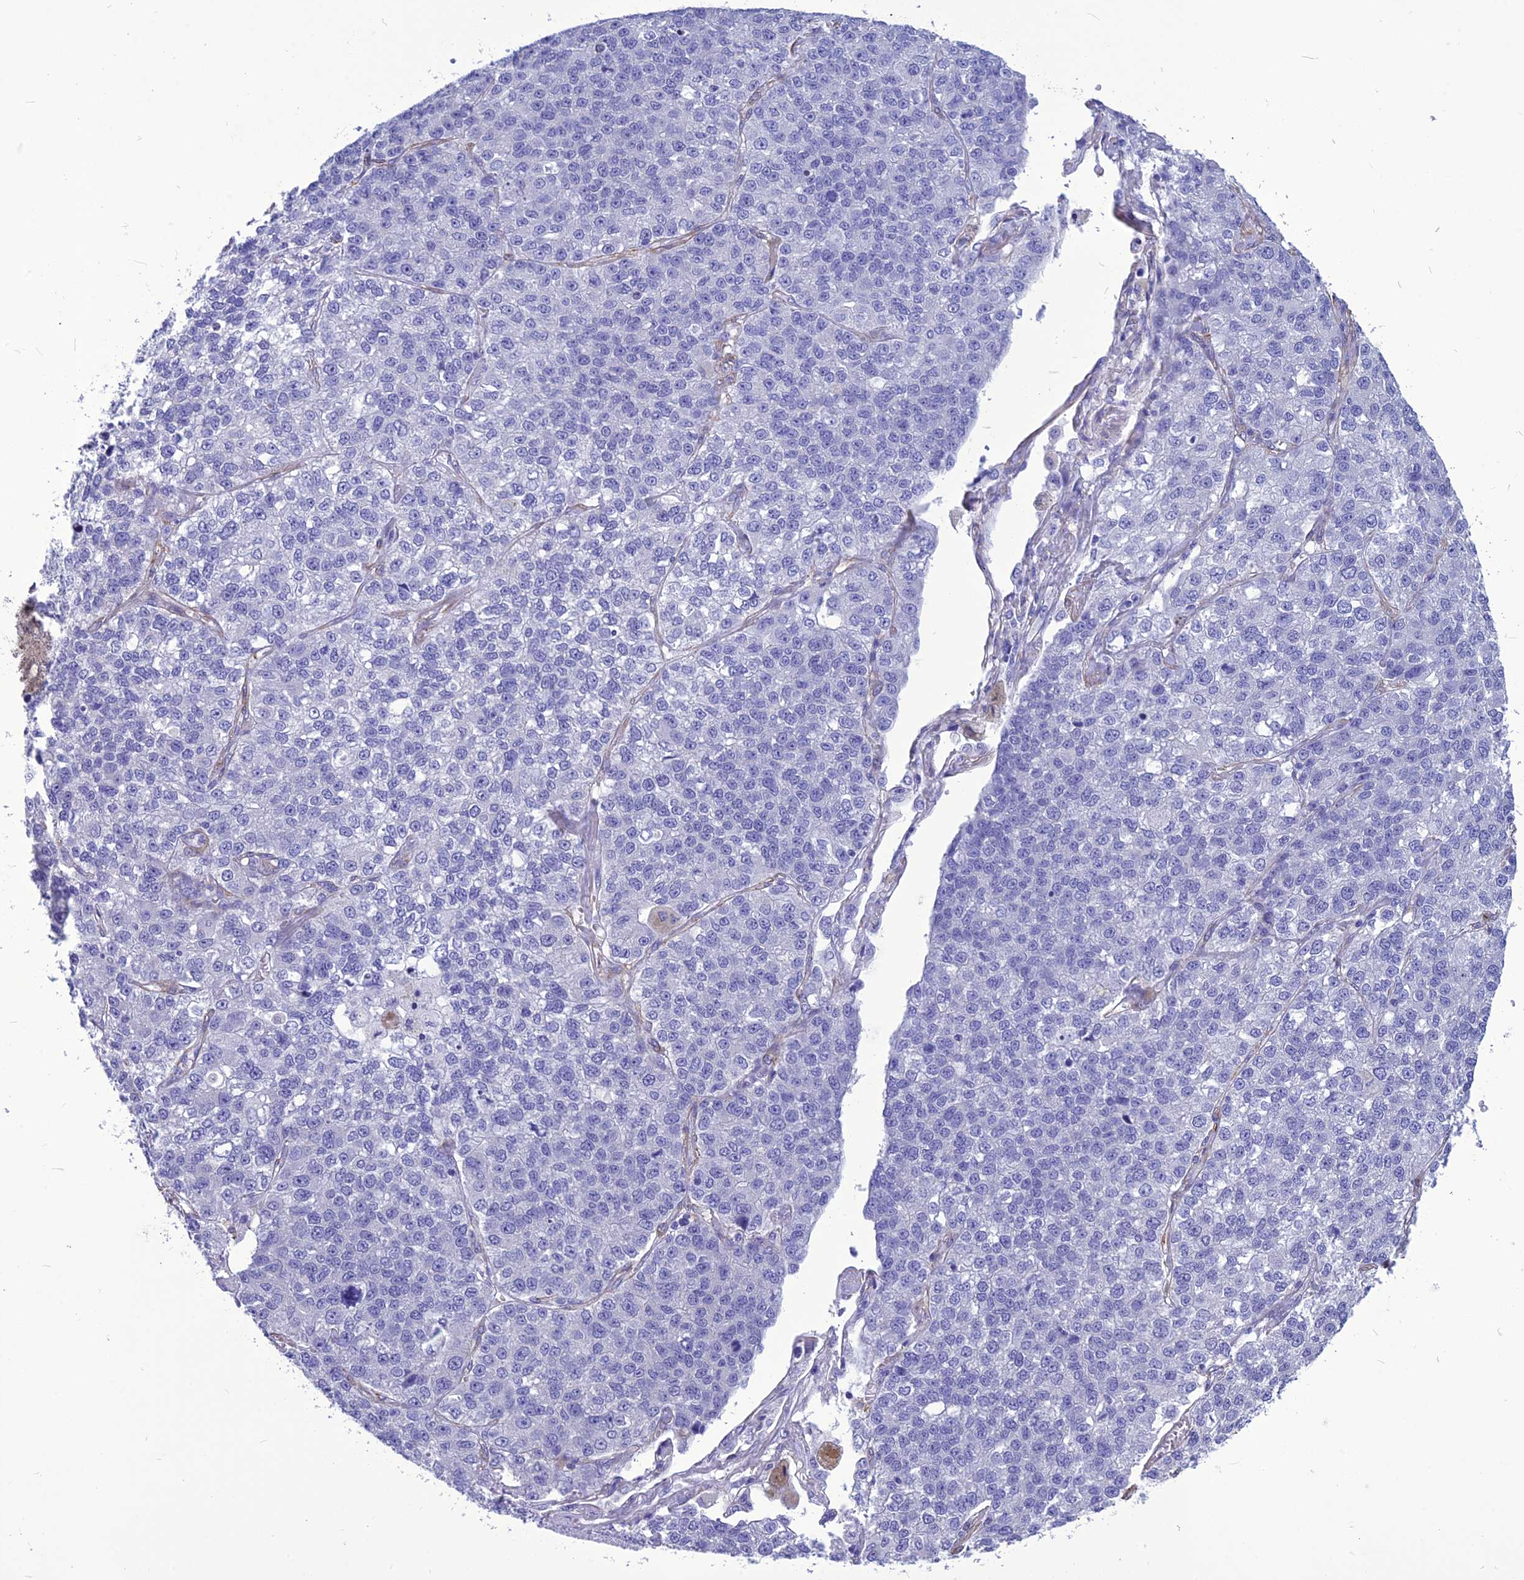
{"staining": {"intensity": "negative", "quantity": "none", "location": "none"}, "tissue": "lung cancer", "cell_type": "Tumor cells", "image_type": "cancer", "snomed": [{"axis": "morphology", "description": "Adenocarcinoma, NOS"}, {"axis": "topography", "description": "Lung"}], "caption": "IHC of human adenocarcinoma (lung) displays no expression in tumor cells.", "gene": "NKD1", "patient": {"sex": "male", "age": 49}}